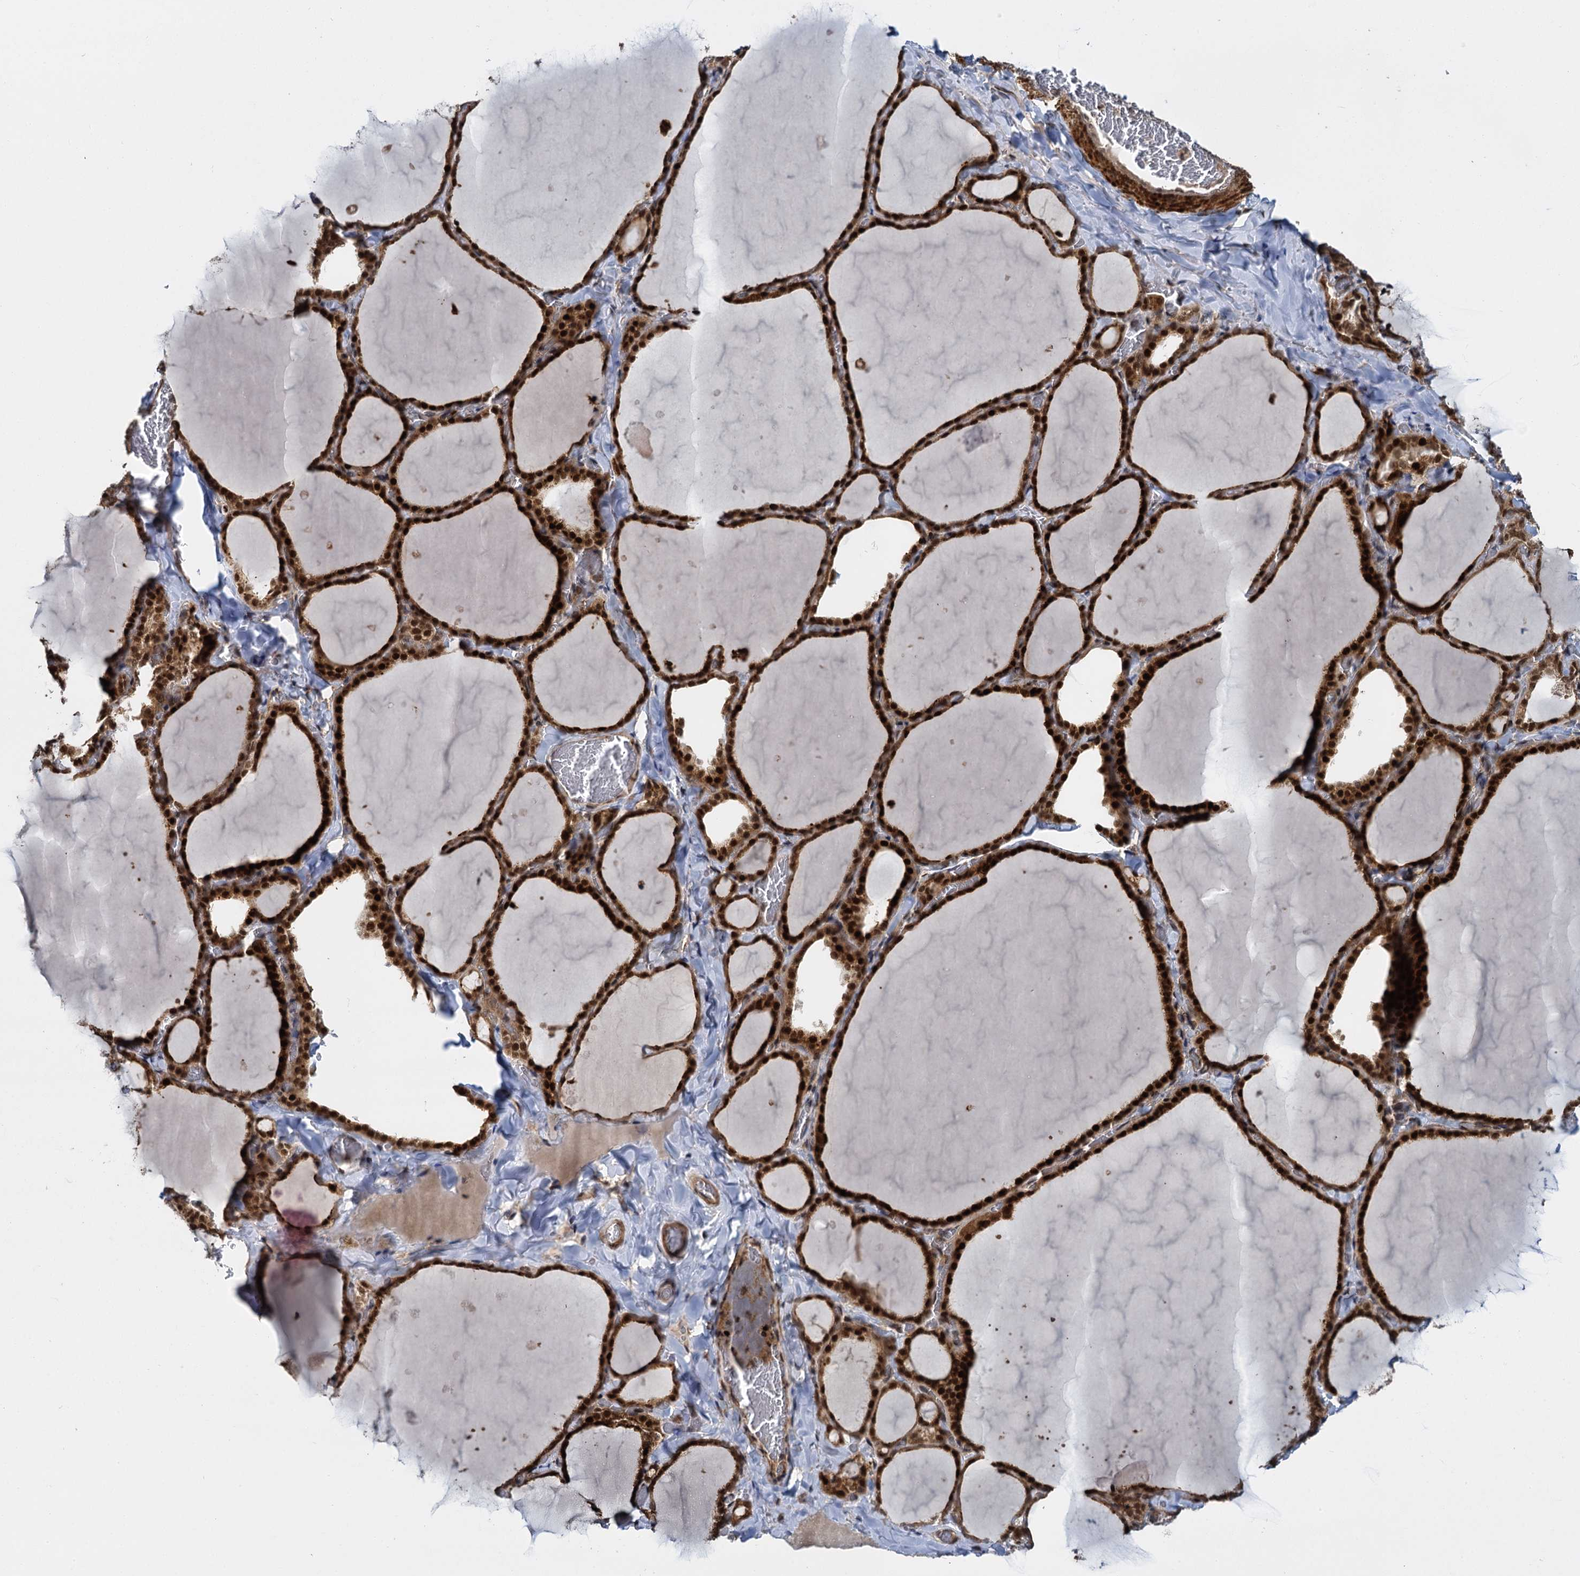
{"staining": {"intensity": "strong", "quantity": ">75%", "location": "cytoplasmic/membranous,nuclear"}, "tissue": "thyroid gland", "cell_type": "Glandular cells", "image_type": "normal", "snomed": [{"axis": "morphology", "description": "Normal tissue, NOS"}, {"axis": "topography", "description": "Thyroid gland"}], "caption": "Glandular cells demonstrate high levels of strong cytoplasmic/membranous,nuclear staining in approximately >75% of cells in benign human thyroid gland.", "gene": "GAL3ST4", "patient": {"sex": "female", "age": 22}}